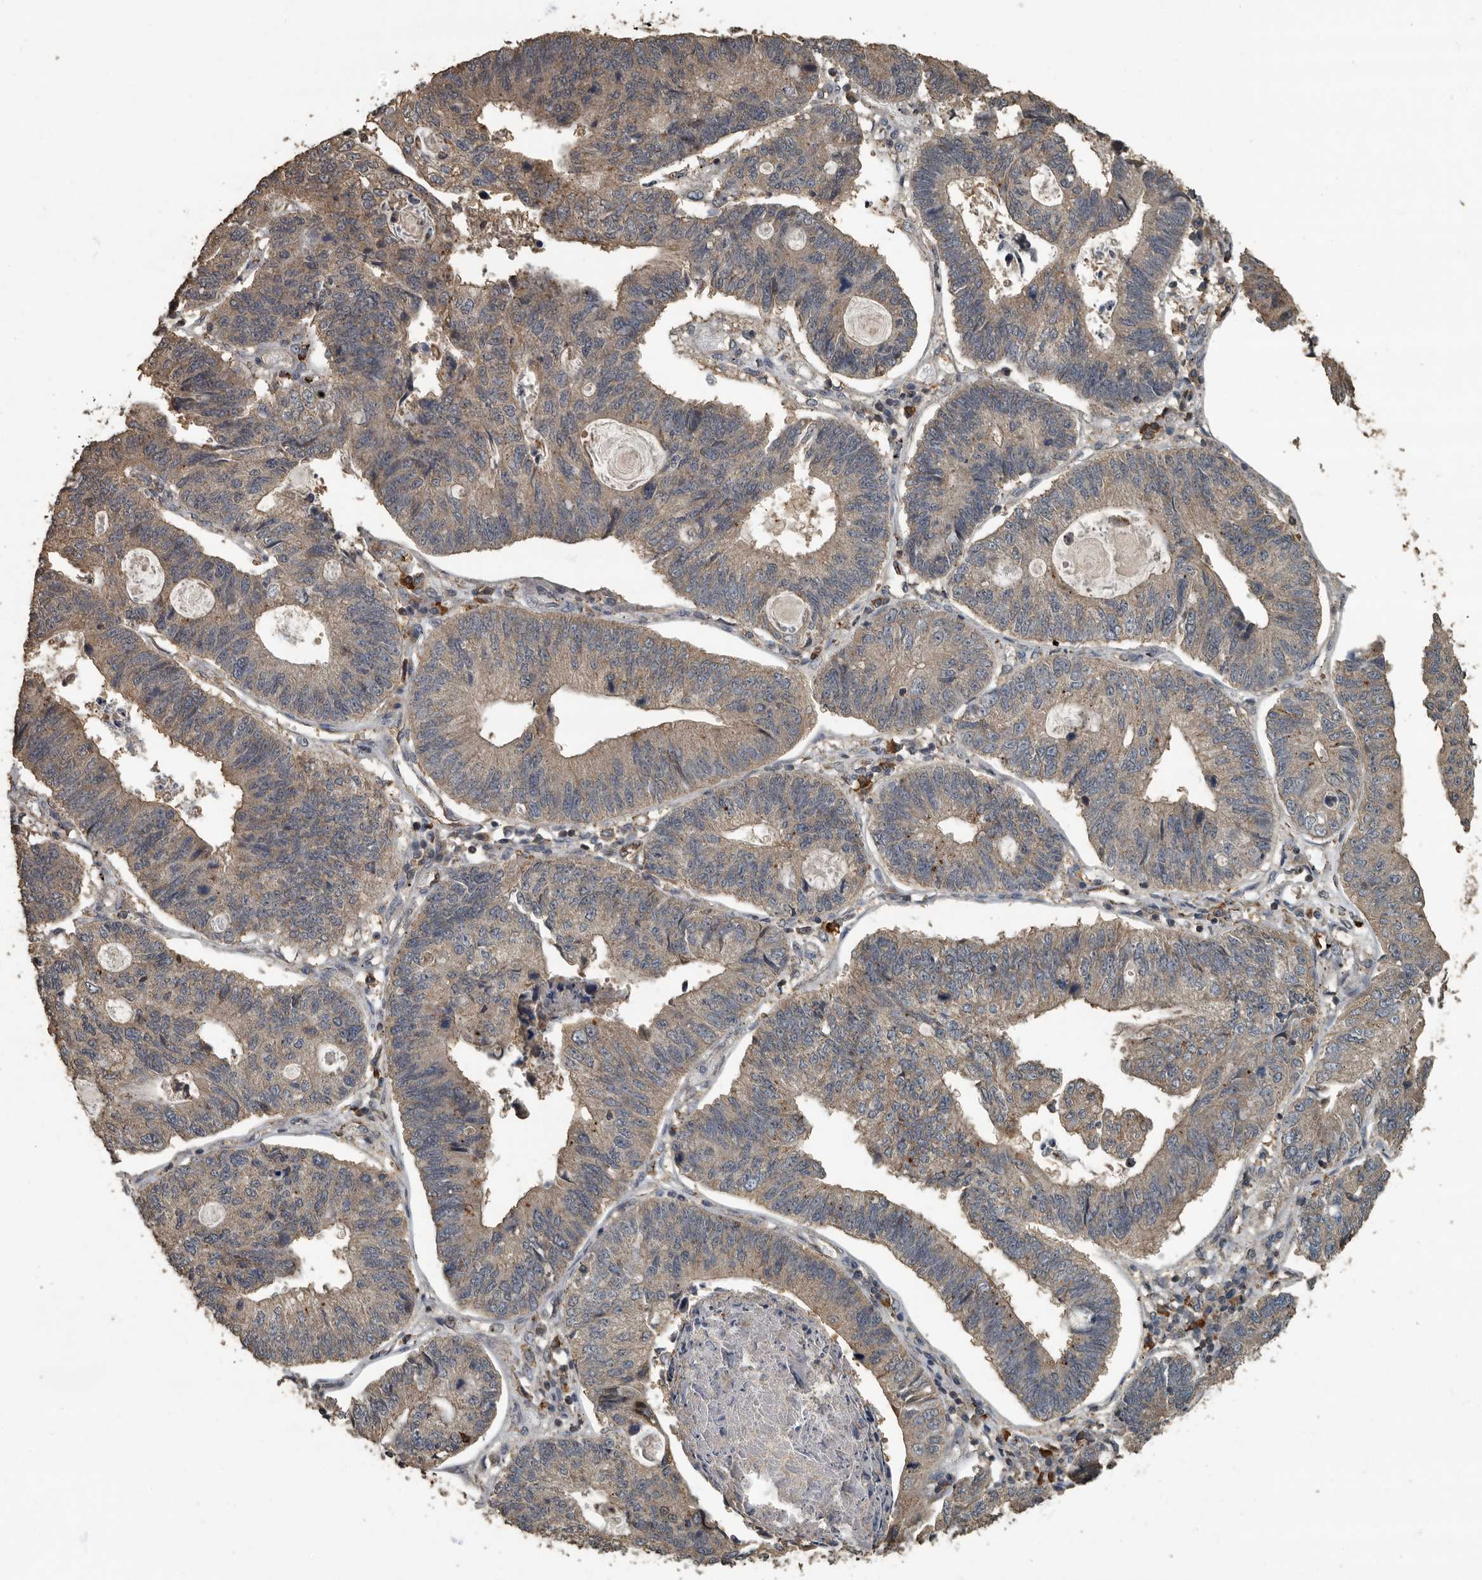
{"staining": {"intensity": "weak", "quantity": "25%-75%", "location": "cytoplasmic/membranous"}, "tissue": "stomach cancer", "cell_type": "Tumor cells", "image_type": "cancer", "snomed": [{"axis": "morphology", "description": "Adenocarcinoma, NOS"}, {"axis": "topography", "description": "Stomach"}], "caption": "IHC (DAB) staining of human stomach adenocarcinoma exhibits weak cytoplasmic/membranous protein expression in approximately 25%-75% of tumor cells. (IHC, brightfield microscopy, high magnification).", "gene": "IL15RA", "patient": {"sex": "male", "age": 59}}